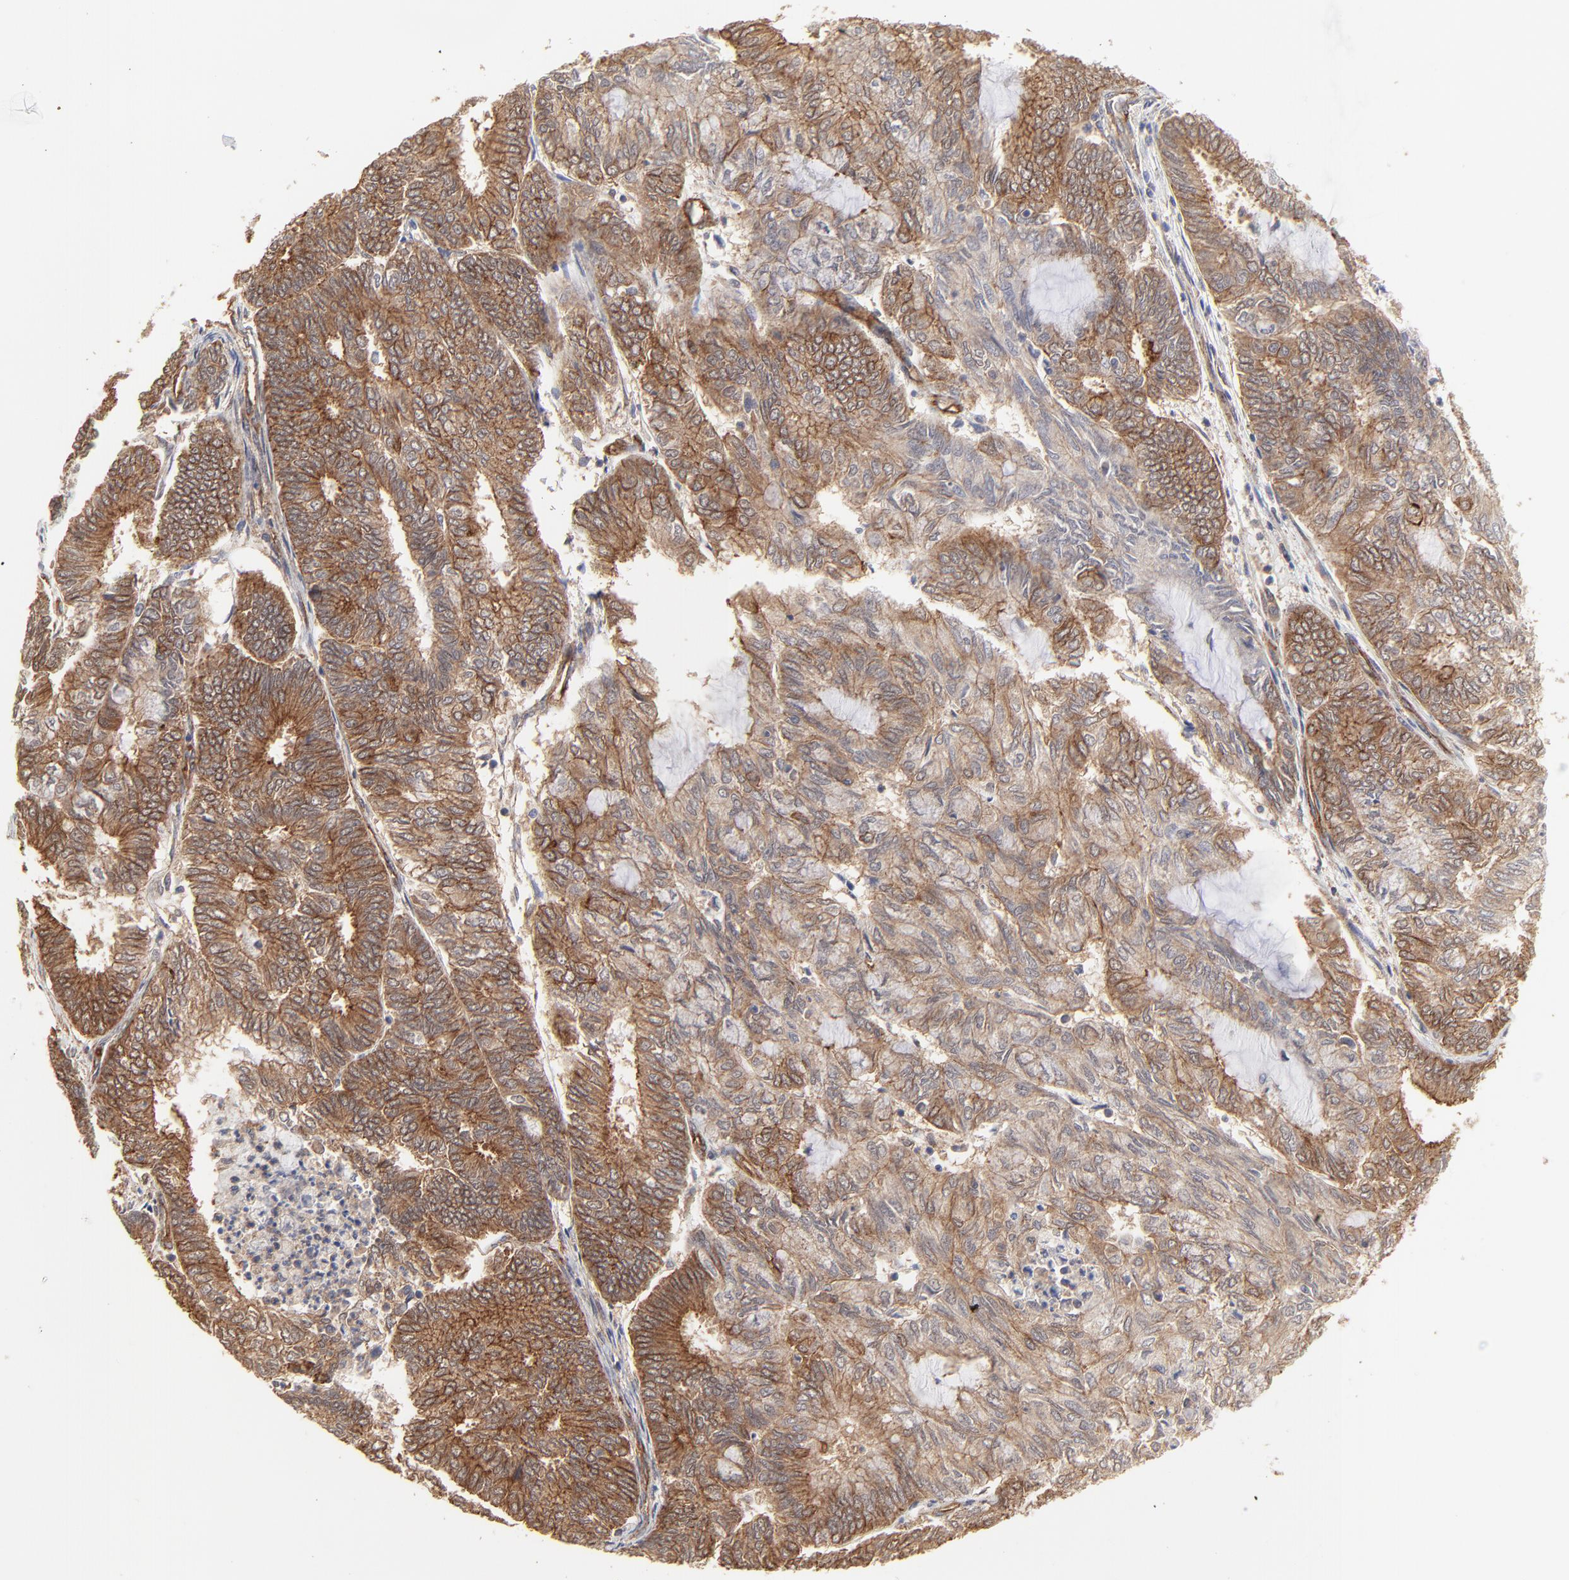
{"staining": {"intensity": "moderate", "quantity": "25%-75%", "location": "cytoplasmic/membranous"}, "tissue": "endometrial cancer", "cell_type": "Tumor cells", "image_type": "cancer", "snomed": [{"axis": "morphology", "description": "Adenocarcinoma, NOS"}, {"axis": "topography", "description": "Endometrium"}], "caption": "This is an image of IHC staining of endometrial cancer (adenocarcinoma), which shows moderate positivity in the cytoplasmic/membranous of tumor cells.", "gene": "ARMT1", "patient": {"sex": "female", "age": 59}}